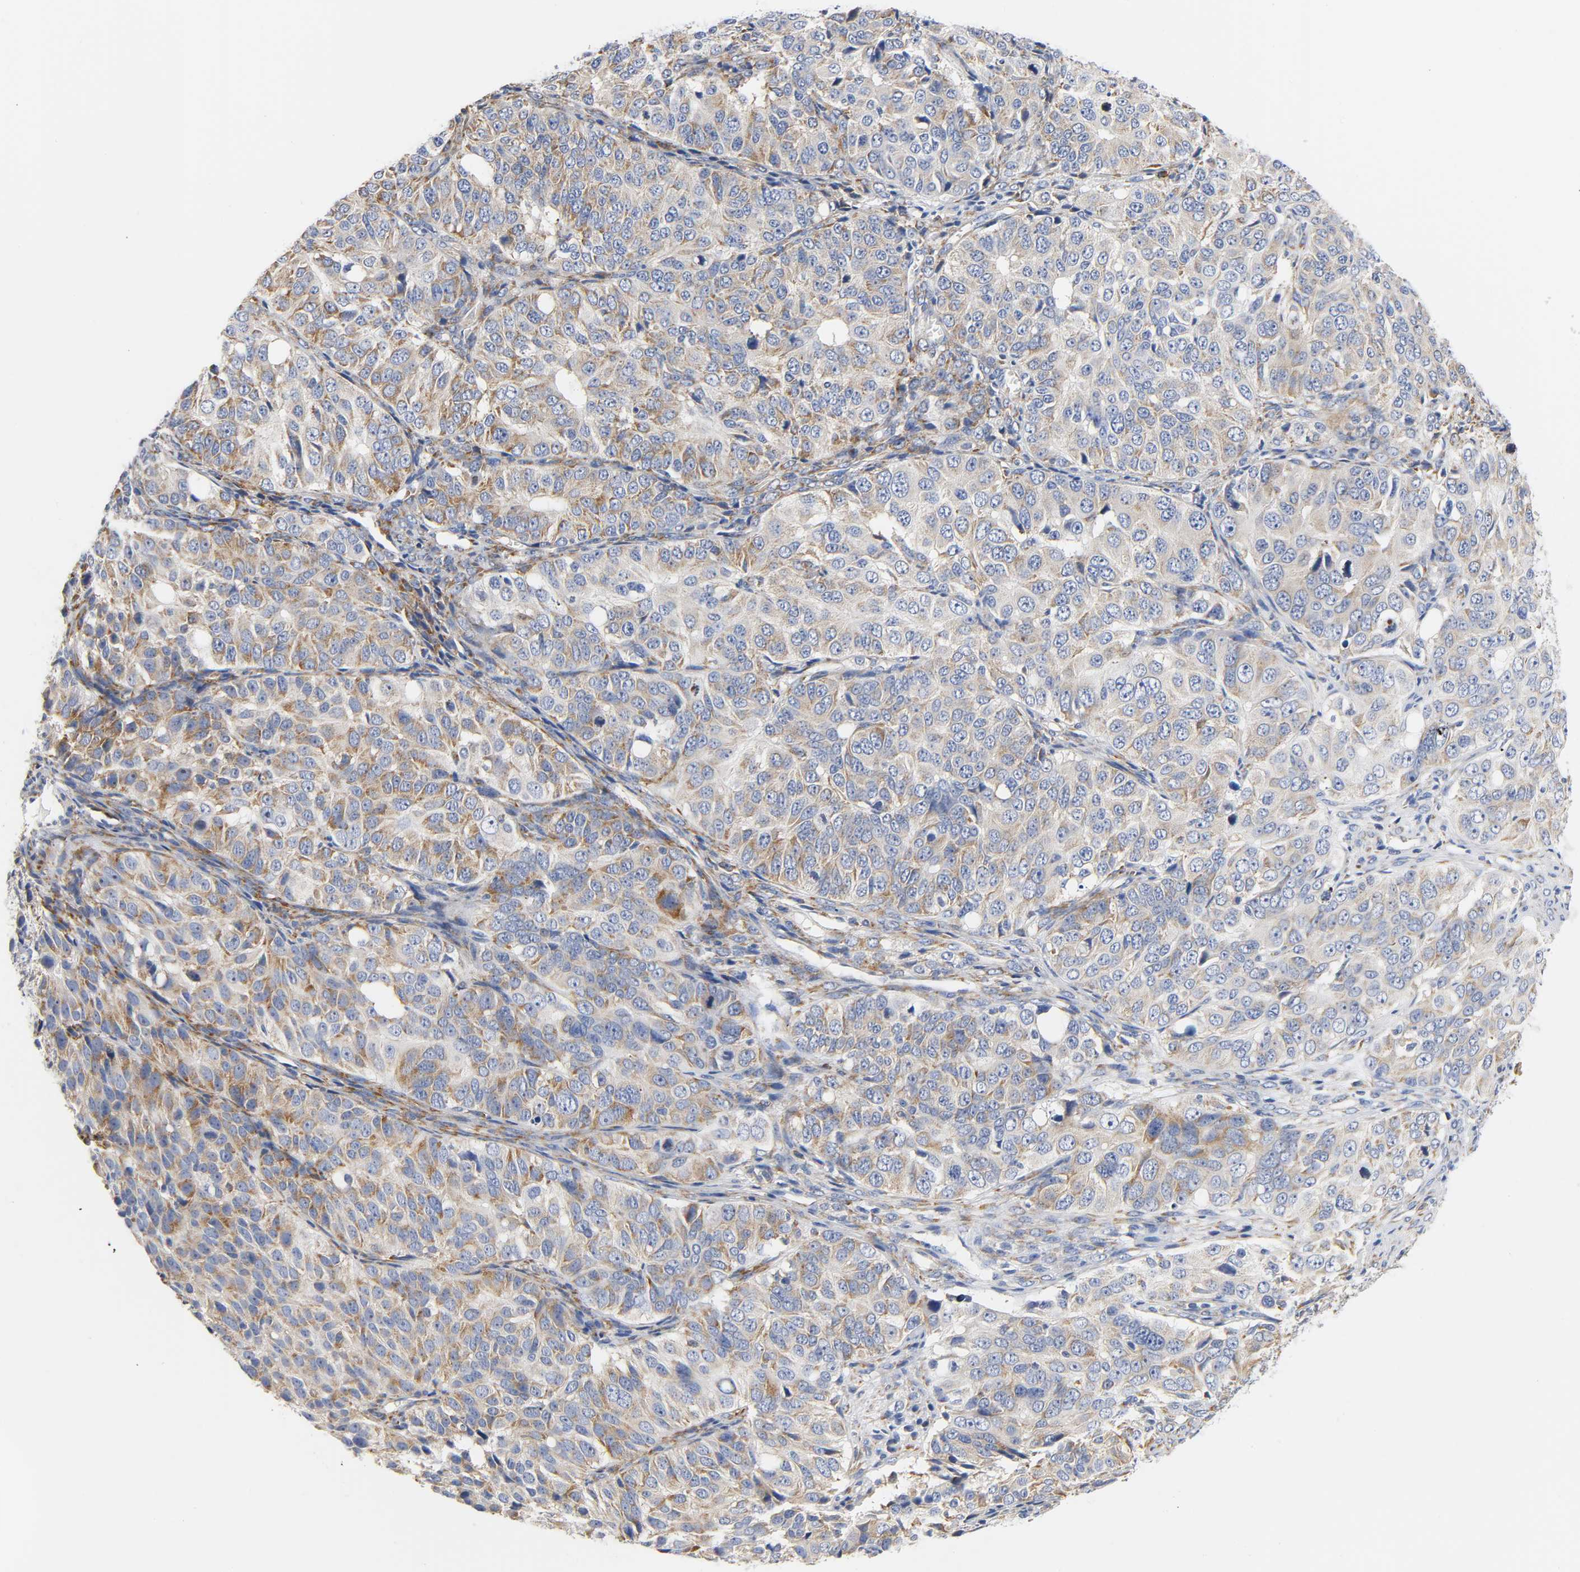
{"staining": {"intensity": "moderate", "quantity": "25%-75%", "location": "cytoplasmic/membranous"}, "tissue": "ovarian cancer", "cell_type": "Tumor cells", "image_type": "cancer", "snomed": [{"axis": "morphology", "description": "Carcinoma, endometroid"}, {"axis": "topography", "description": "Ovary"}], "caption": "Immunohistochemical staining of human ovarian cancer demonstrates medium levels of moderate cytoplasmic/membranous staining in about 25%-75% of tumor cells. (DAB (3,3'-diaminobenzidine) = brown stain, brightfield microscopy at high magnification).", "gene": "REL", "patient": {"sex": "female", "age": 51}}